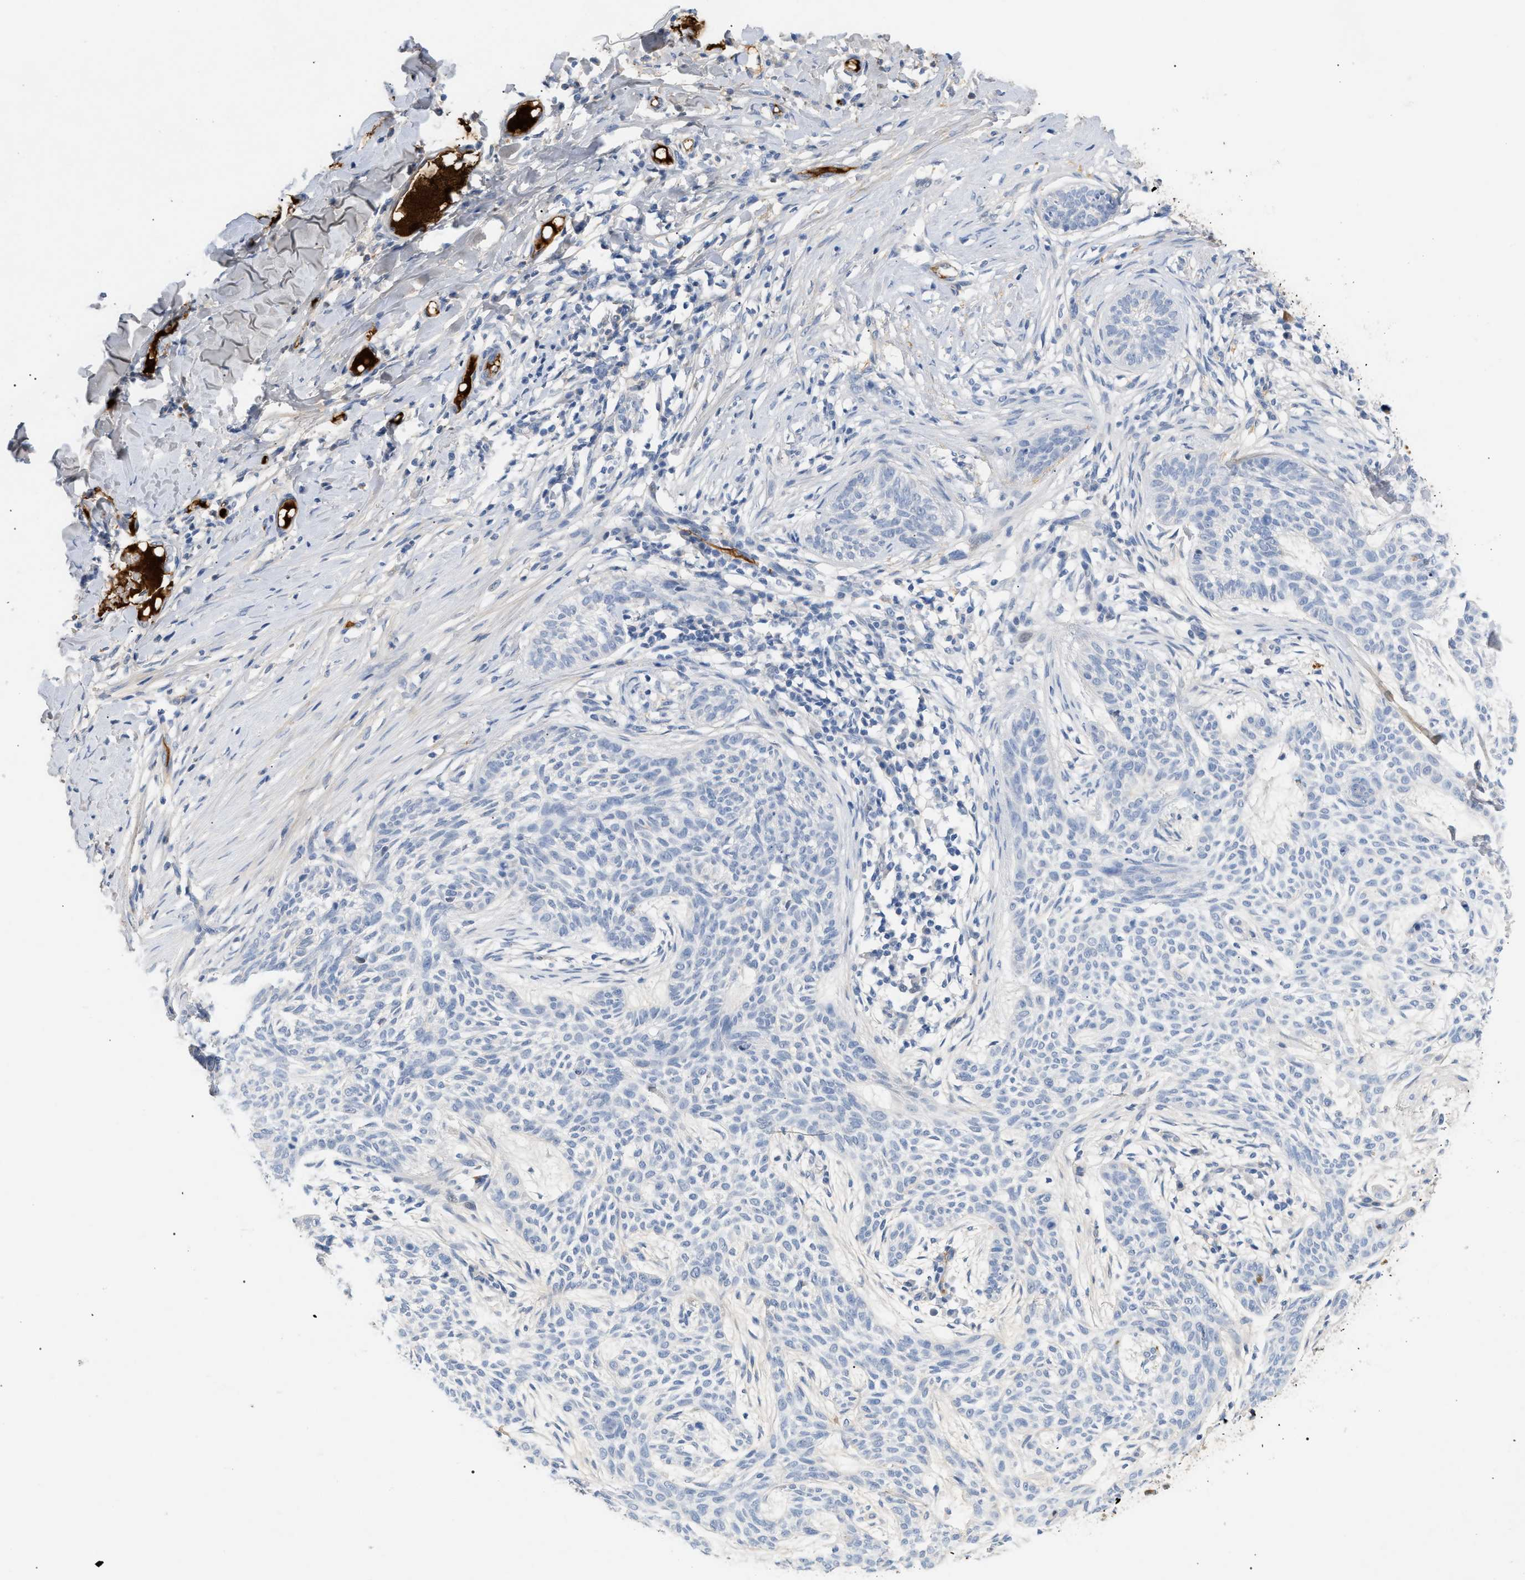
{"staining": {"intensity": "negative", "quantity": "none", "location": "none"}, "tissue": "skin cancer", "cell_type": "Tumor cells", "image_type": "cancer", "snomed": [{"axis": "morphology", "description": "Basal cell carcinoma"}, {"axis": "topography", "description": "Skin"}], "caption": "DAB immunohistochemical staining of human skin cancer (basal cell carcinoma) reveals no significant expression in tumor cells.", "gene": "CFH", "patient": {"sex": "female", "age": 59}}